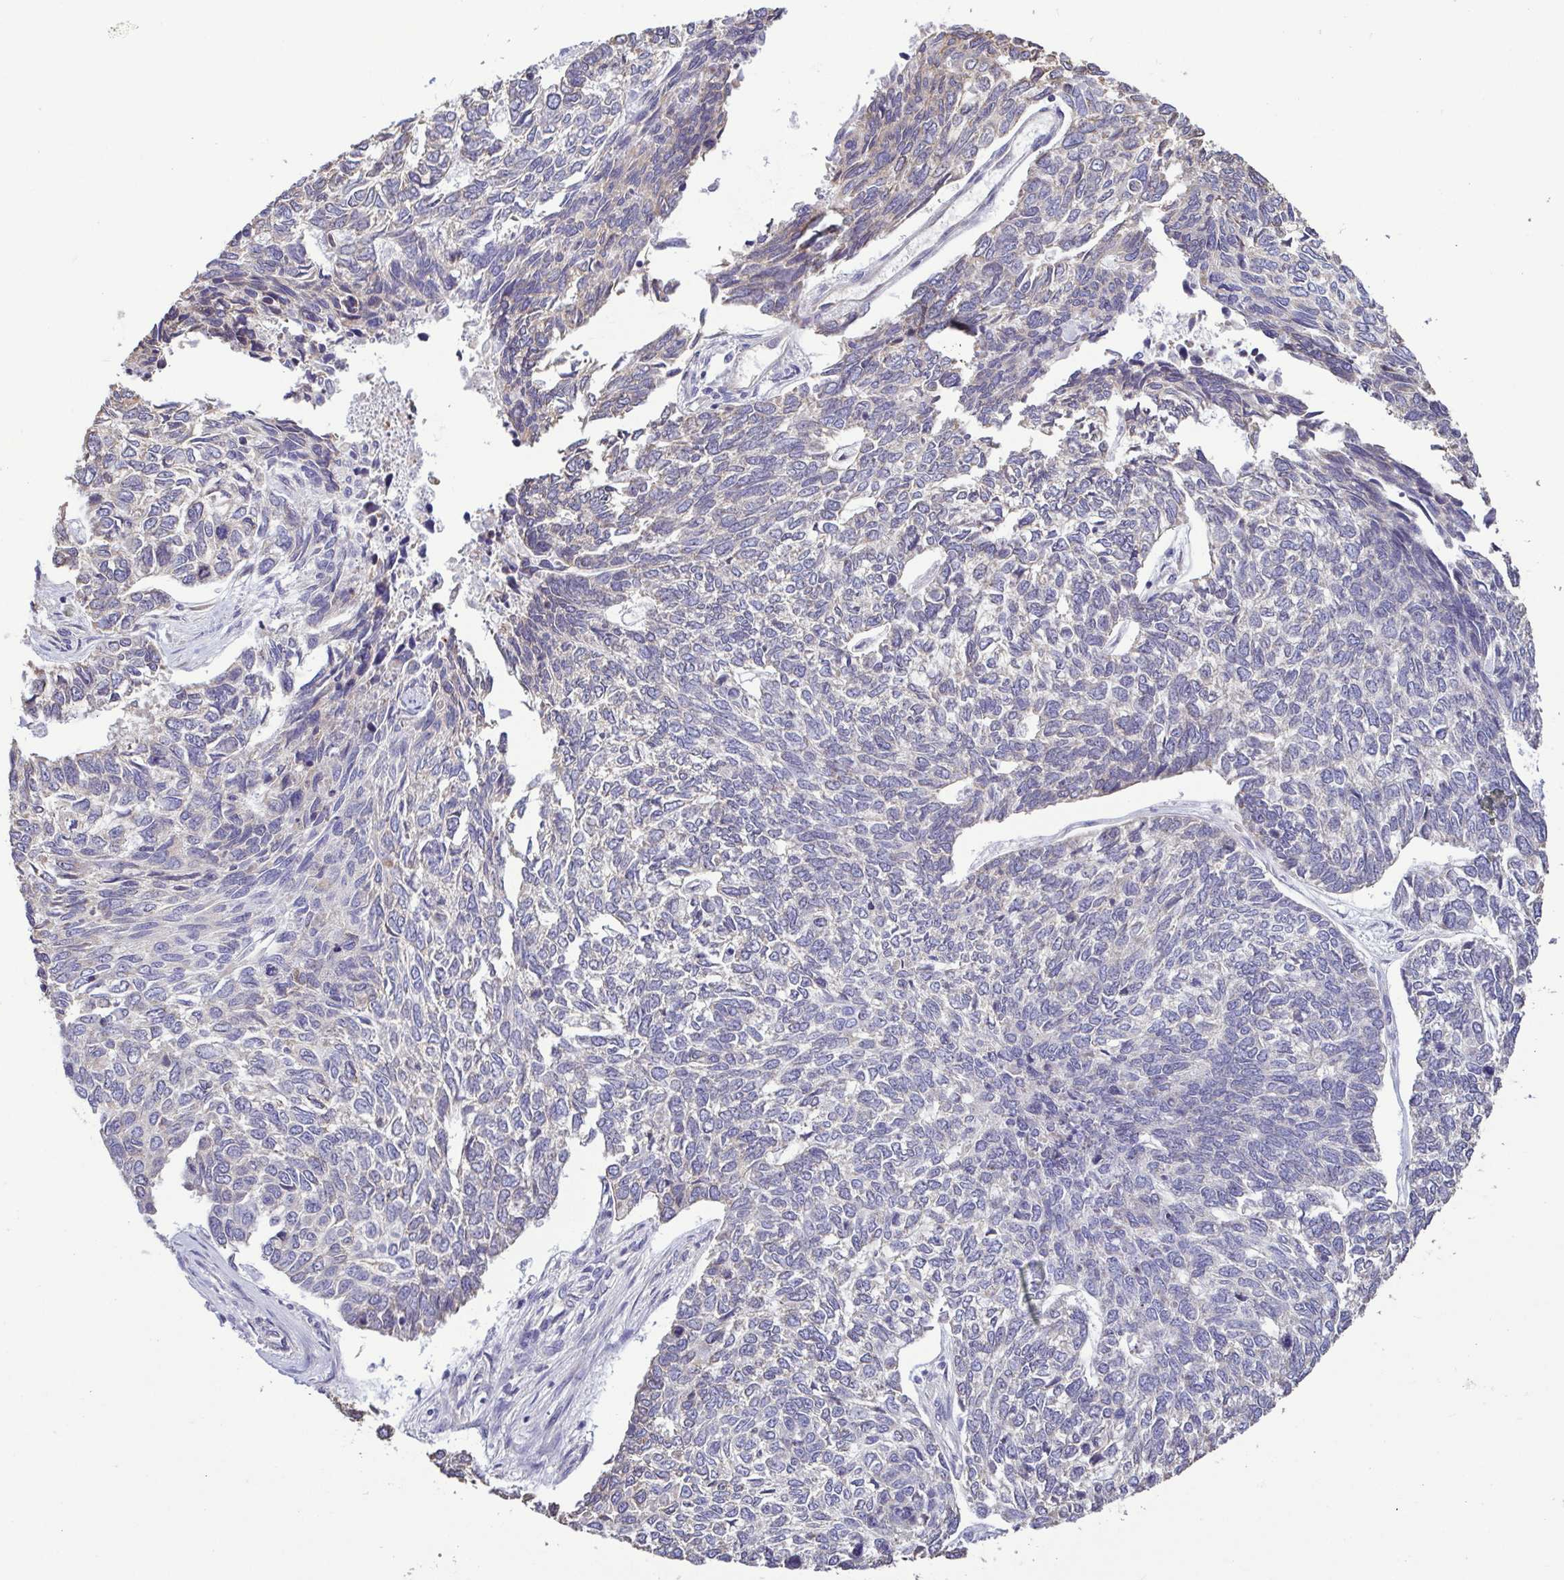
{"staining": {"intensity": "negative", "quantity": "none", "location": "none"}, "tissue": "skin cancer", "cell_type": "Tumor cells", "image_type": "cancer", "snomed": [{"axis": "morphology", "description": "Basal cell carcinoma"}, {"axis": "topography", "description": "Skin"}], "caption": "Tumor cells are negative for brown protein staining in basal cell carcinoma (skin).", "gene": "MYL10", "patient": {"sex": "female", "age": 65}}